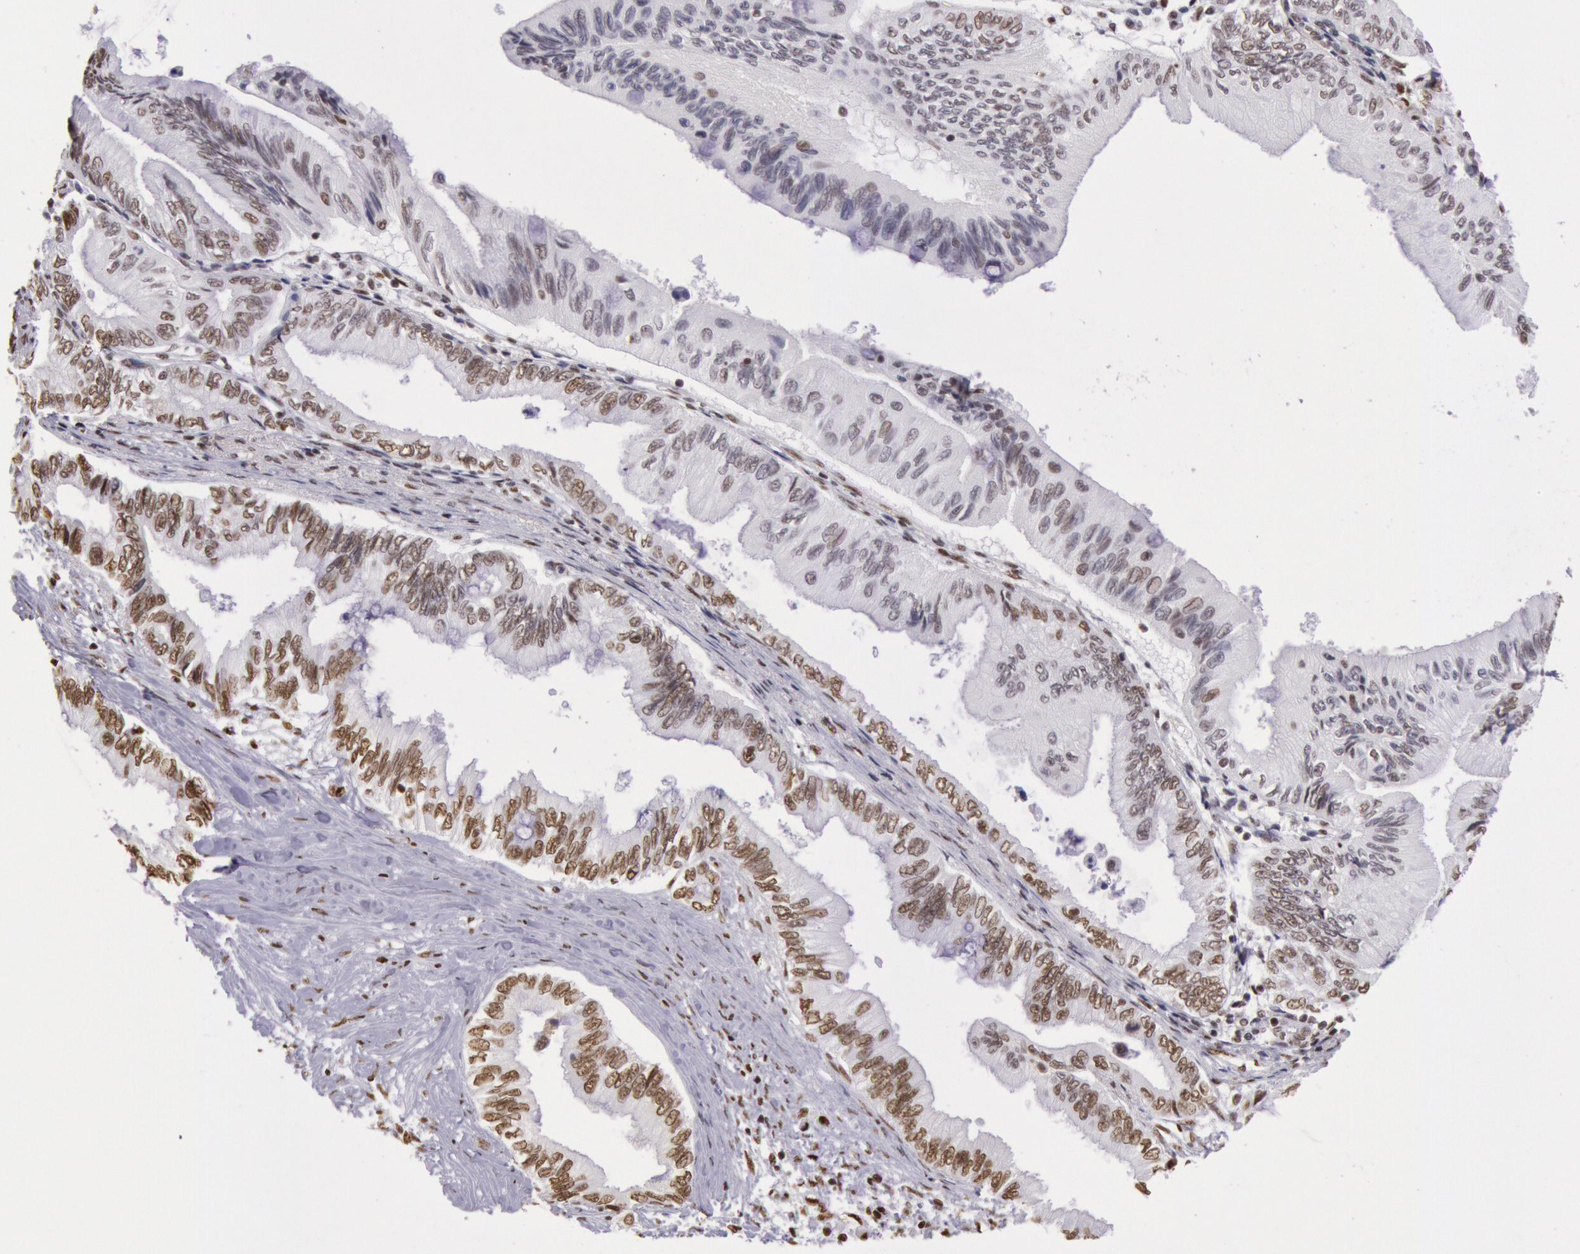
{"staining": {"intensity": "weak", "quantity": "25%-75%", "location": "nuclear"}, "tissue": "pancreatic cancer", "cell_type": "Tumor cells", "image_type": "cancer", "snomed": [{"axis": "morphology", "description": "Adenocarcinoma, NOS"}, {"axis": "topography", "description": "Pancreas"}], "caption": "DAB (3,3'-diaminobenzidine) immunohistochemical staining of human pancreatic adenocarcinoma demonstrates weak nuclear protein expression in approximately 25%-75% of tumor cells.", "gene": "HNRNPH2", "patient": {"sex": "female", "age": 66}}